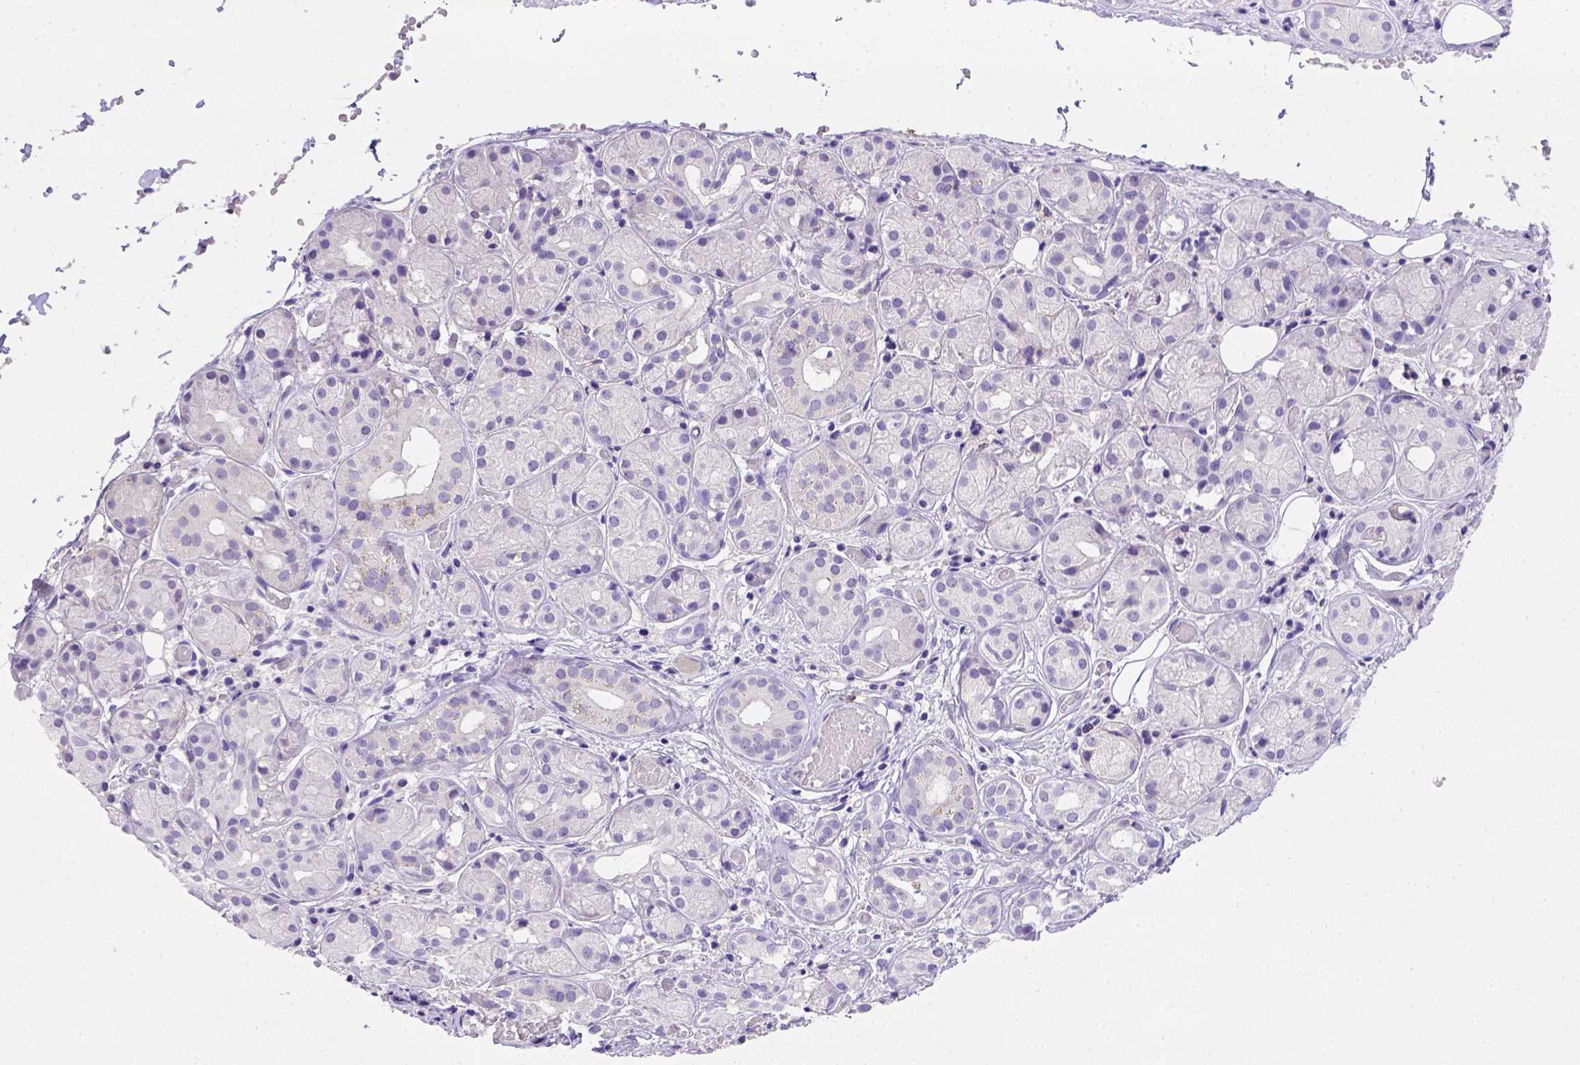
{"staining": {"intensity": "negative", "quantity": "none", "location": "none"}, "tissue": "salivary gland", "cell_type": "Glandular cells", "image_type": "normal", "snomed": [{"axis": "morphology", "description": "Normal tissue, NOS"}, {"axis": "topography", "description": "Salivary gland"}, {"axis": "topography", "description": "Peripheral nerve tissue"}], "caption": "The micrograph displays no significant staining in glandular cells of salivary gland. The staining was performed using DAB (3,3'-diaminobenzidine) to visualize the protein expression in brown, while the nuclei were stained in blue with hematoxylin (Magnification: 20x).", "gene": "B3GAT1", "patient": {"sex": "male", "age": 71}}